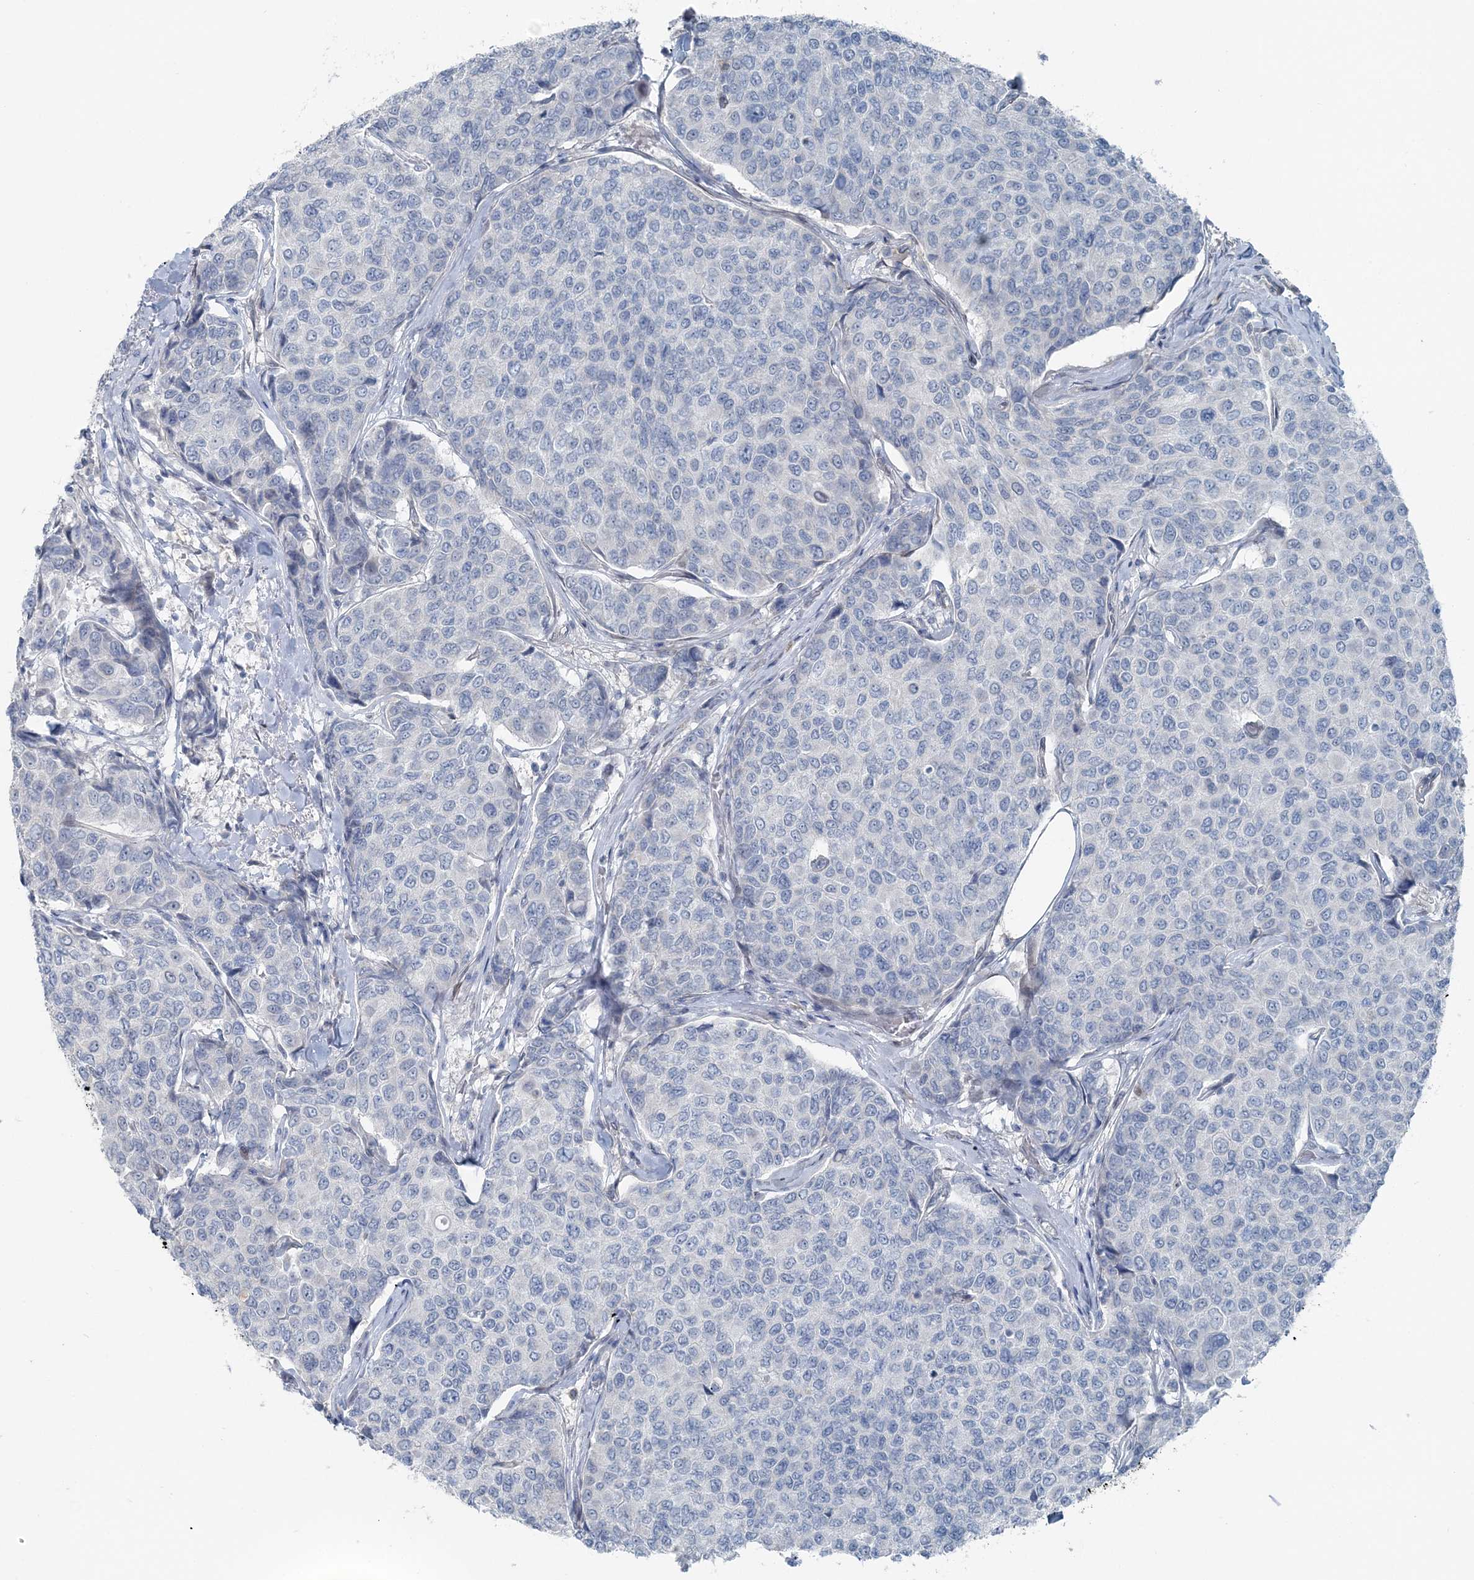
{"staining": {"intensity": "negative", "quantity": "none", "location": "none"}, "tissue": "breast cancer", "cell_type": "Tumor cells", "image_type": "cancer", "snomed": [{"axis": "morphology", "description": "Duct carcinoma"}, {"axis": "topography", "description": "Breast"}], "caption": "There is no significant positivity in tumor cells of breast cancer.", "gene": "FBXL17", "patient": {"sex": "female", "age": 55}}